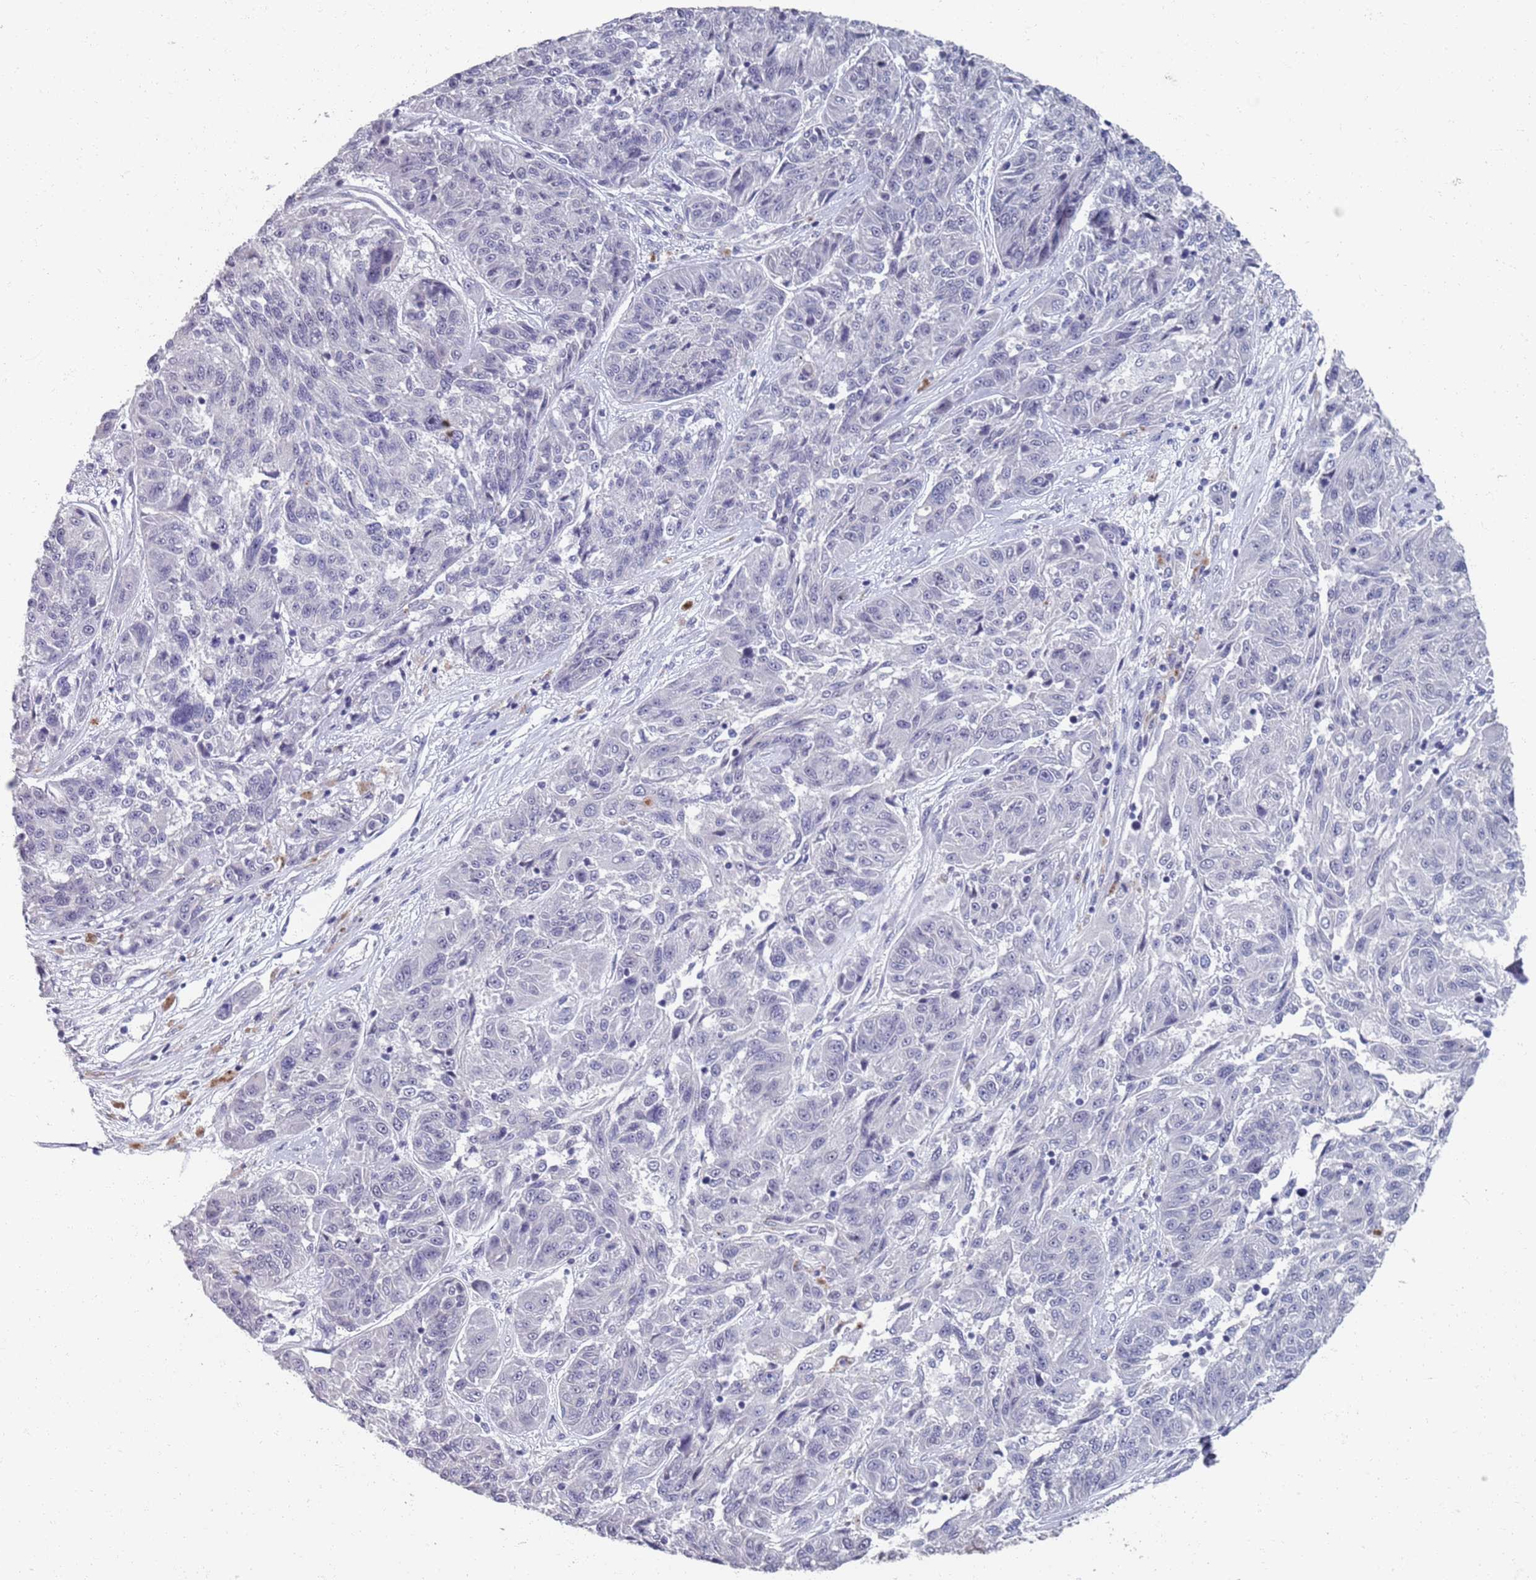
{"staining": {"intensity": "negative", "quantity": "none", "location": "none"}, "tissue": "melanoma", "cell_type": "Tumor cells", "image_type": "cancer", "snomed": [{"axis": "morphology", "description": "Malignant melanoma, NOS"}, {"axis": "topography", "description": "Skin"}], "caption": "High magnification brightfield microscopy of malignant melanoma stained with DAB (brown) and counterstained with hematoxylin (blue): tumor cells show no significant positivity. (DAB immunohistochemistry (IHC) visualized using brightfield microscopy, high magnification).", "gene": "SAMD1", "patient": {"sex": "male", "age": 53}}